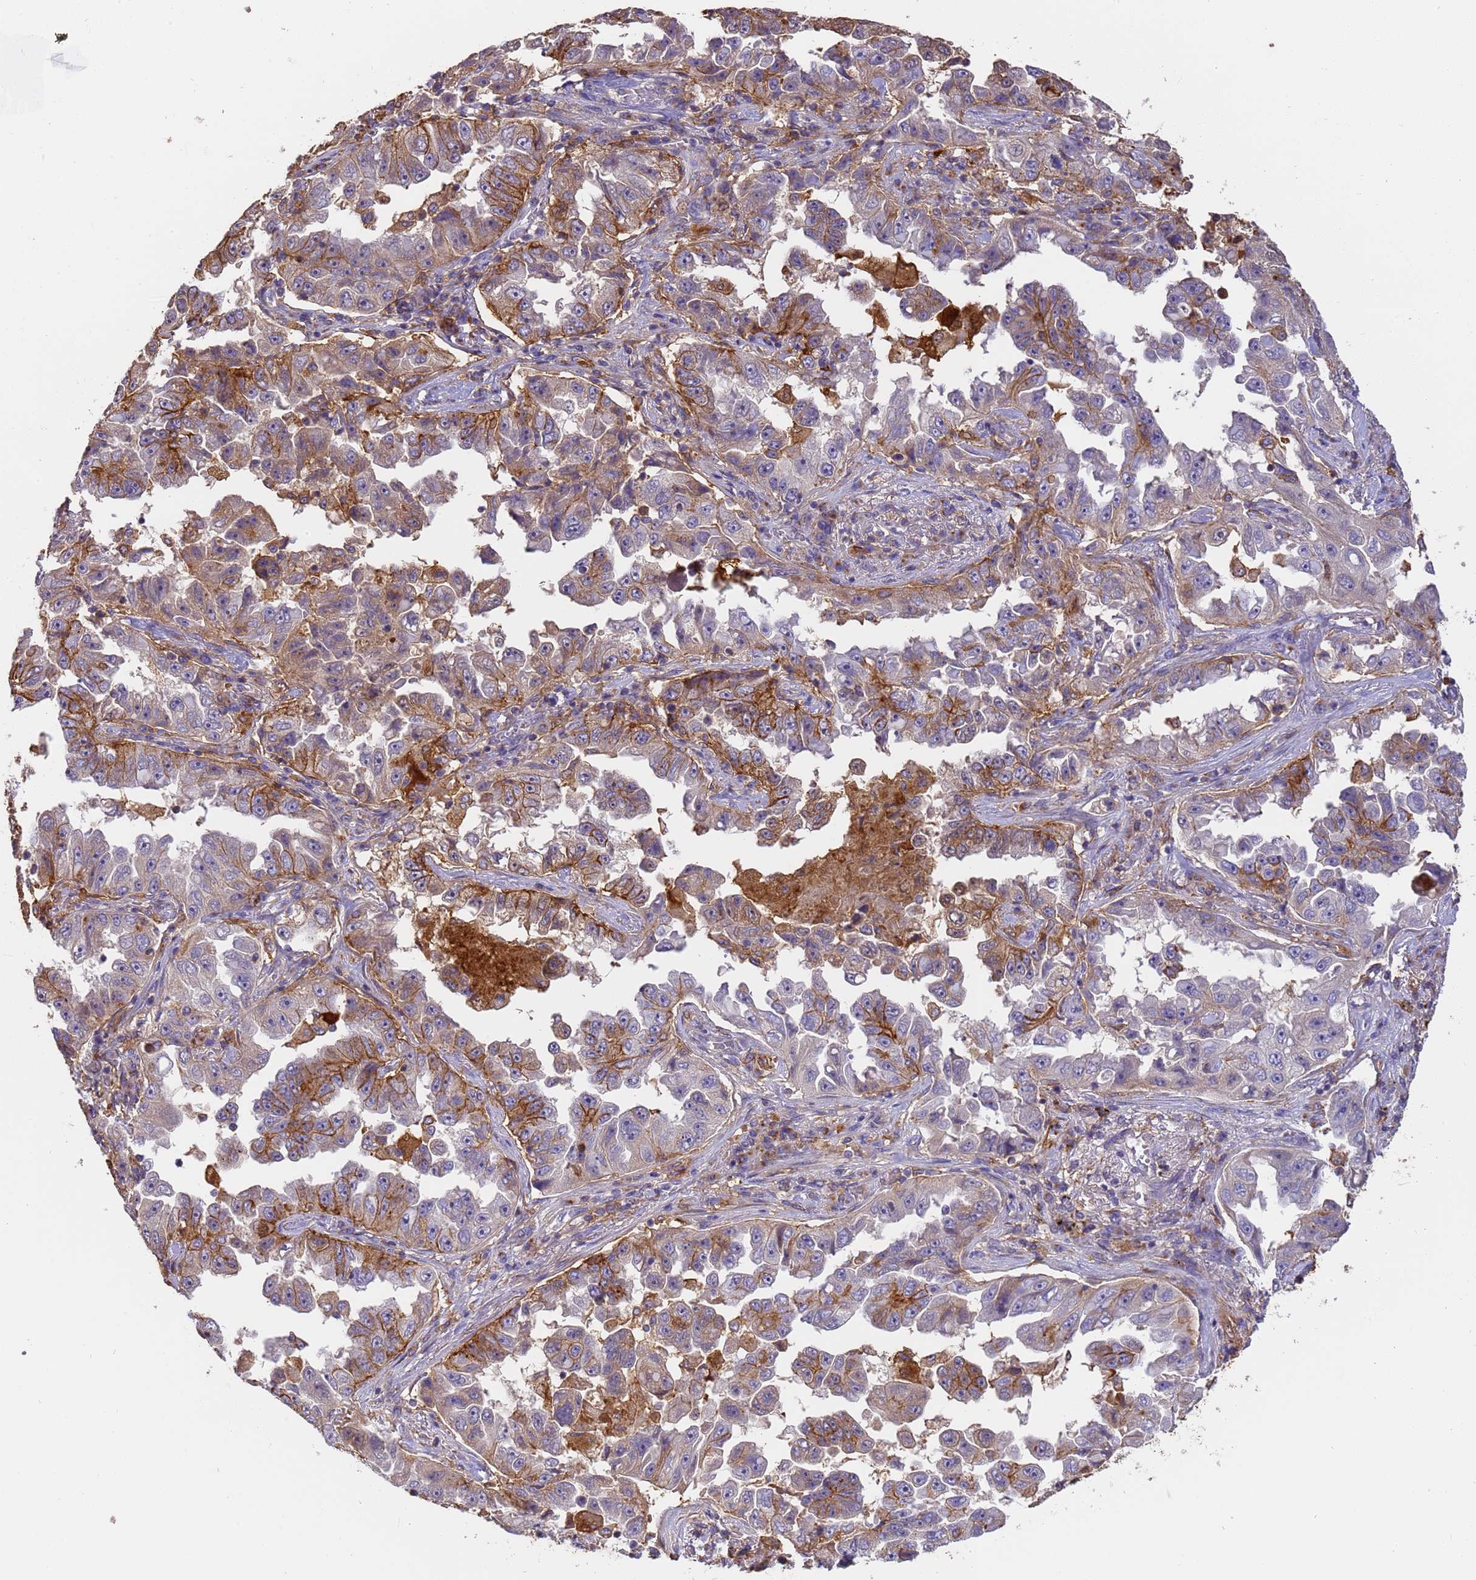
{"staining": {"intensity": "moderate", "quantity": "25%-75%", "location": "cytoplasmic/membranous"}, "tissue": "lung cancer", "cell_type": "Tumor cells", "image_type": "cancer", "snomed": [{"axis": "morphology", "description": "Adenocarcinoma, NOS"}, {"axis": "topography", "description": "Lung"}], "caption": "Immunohistochemical staining of adenocarcinoma (lung) displays medium levels of moderate cytoplasmic/membranous expression in about 25%-75% of tumor cells.", "gene": "M6PR", "patient": {"sex": "female", "age": 51}}